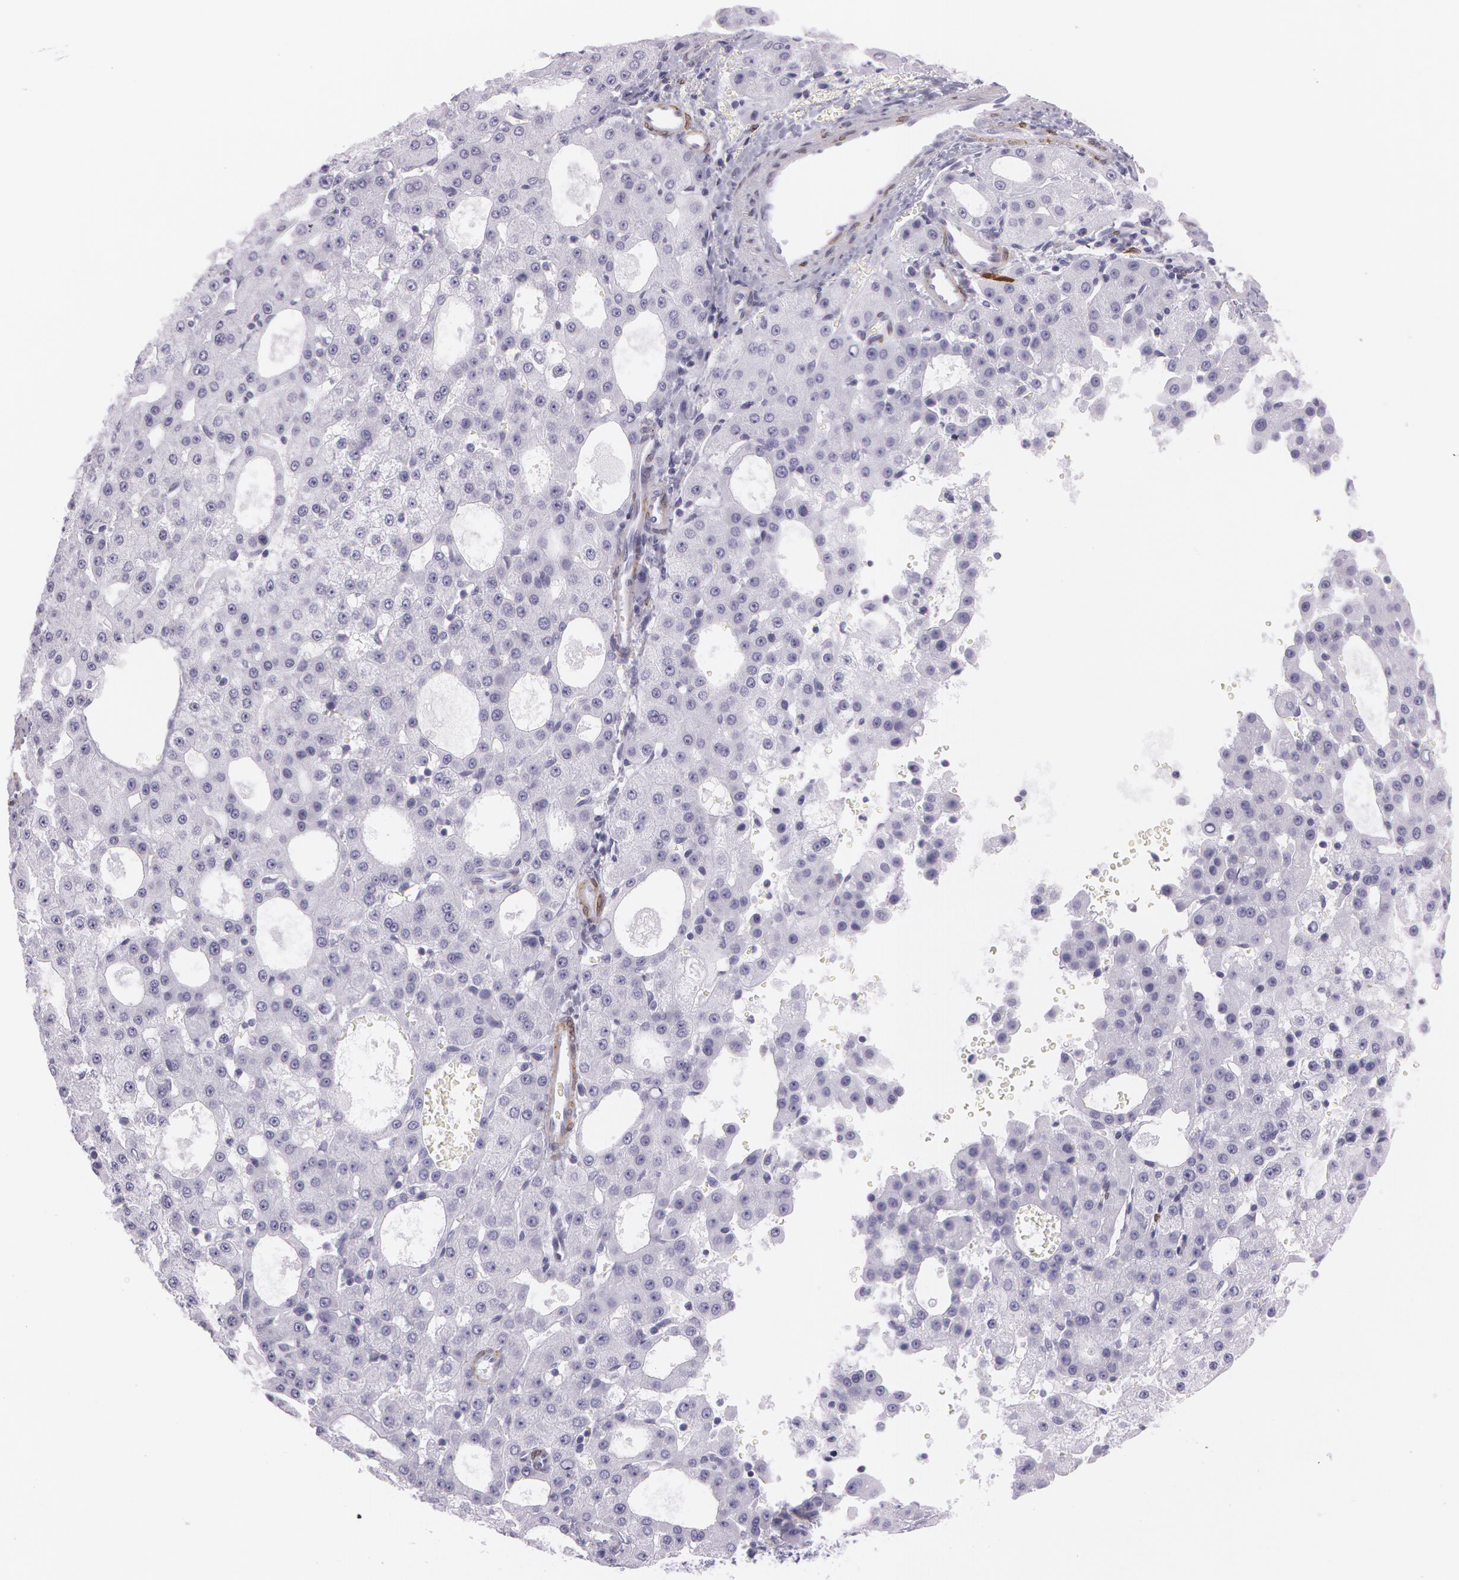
{"staining": {"intensity": "negative", "quantity": "none", "location": "none"}, "tissue": "liver cancer", "cell_type": "Tumor cells", "image_type": "cancer", "snomed": [{"axis": "morphology", "description": "Carcinoma, Hepatocellular, NOS"}, {"axis": "topography", "description": "Liver"}], "caption": "Immunohistochemistry (IHC) of human liver cancer exhibits no positivity in tumor cells.", "gene": "SNCG", "patient": {"sex": "male", "age": 47}}